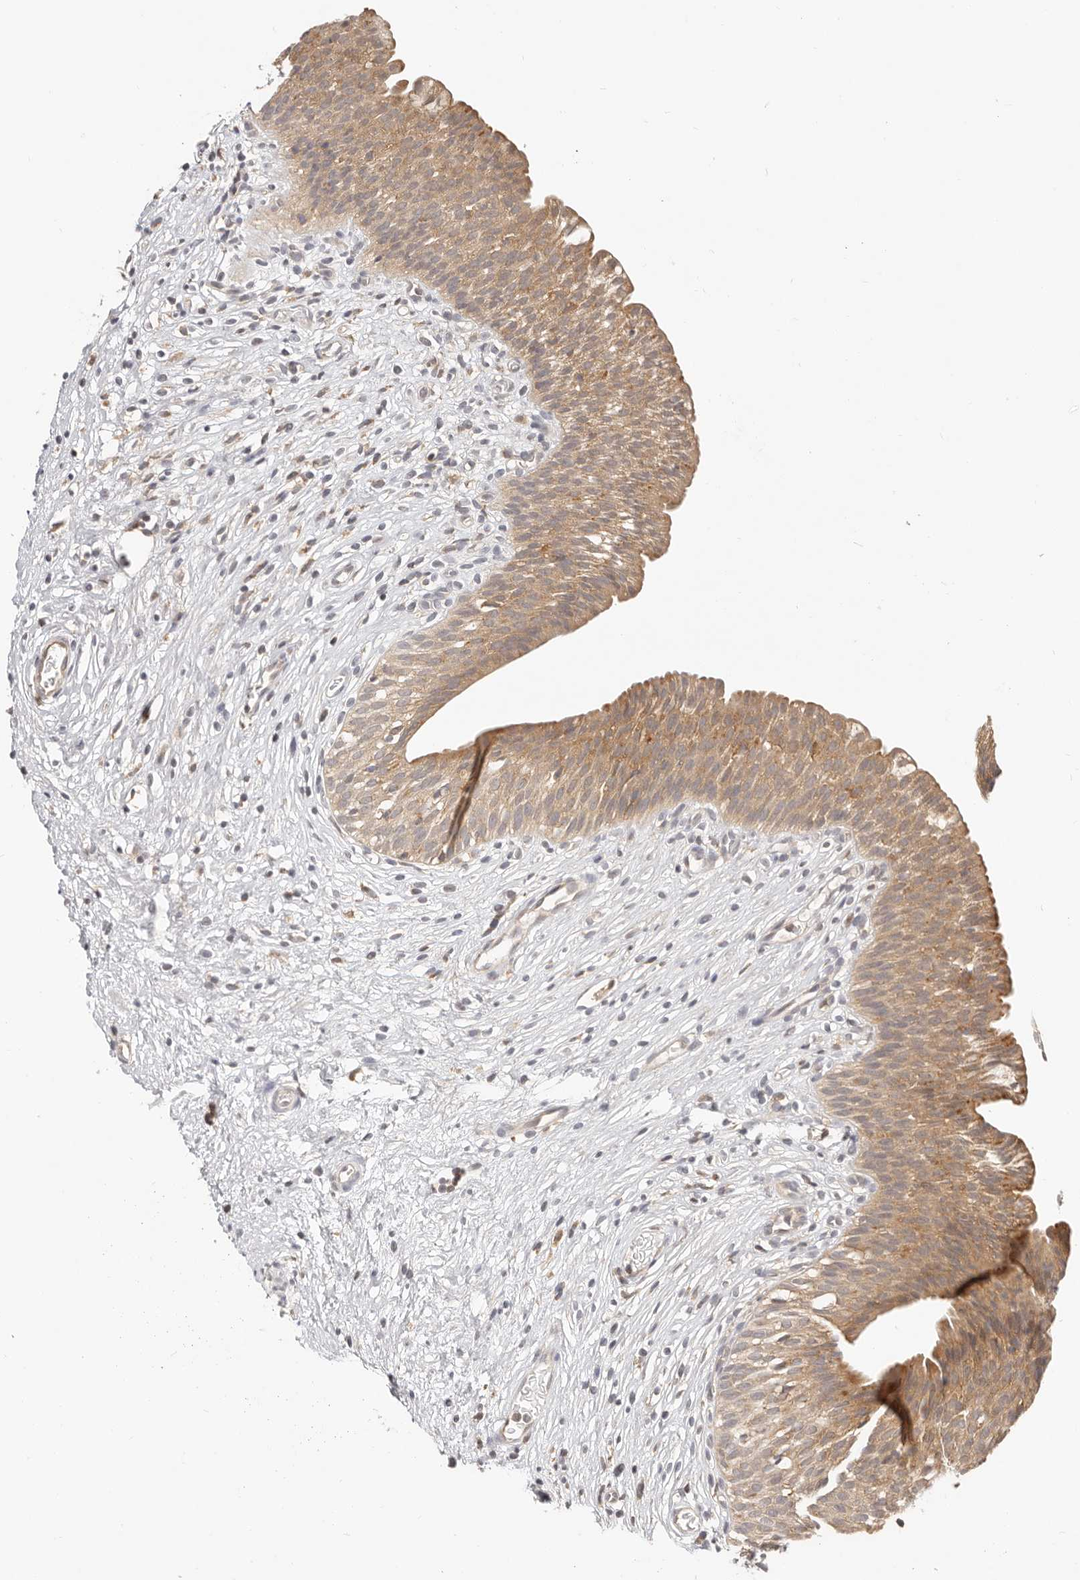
{"staining": {"intensity": "moderate", "quantity": ">75%", "location": "cytoplasmic/membranous"}, "tissue": "urinary bladder", "cell_type": "Urothelial cells", "image_type": "normal", "snomed": [{"axis": "morphology", "description": "Normal tissue, NOS"}, {"axis": "topography", "description": "Urinary bladder"}], "caption": "IHC image of unremarkable urinary bladder: urinary bladder stained using immunohistochemistry exhibits medium levels of moderate protein expression localized specifically in the cytoplasmic/membranous of urothelial cells, appearing as a cytoplasmic/membranous brown color.", "gene": "DTNBP1", "patient": {"sex": "male", "age": 1}}